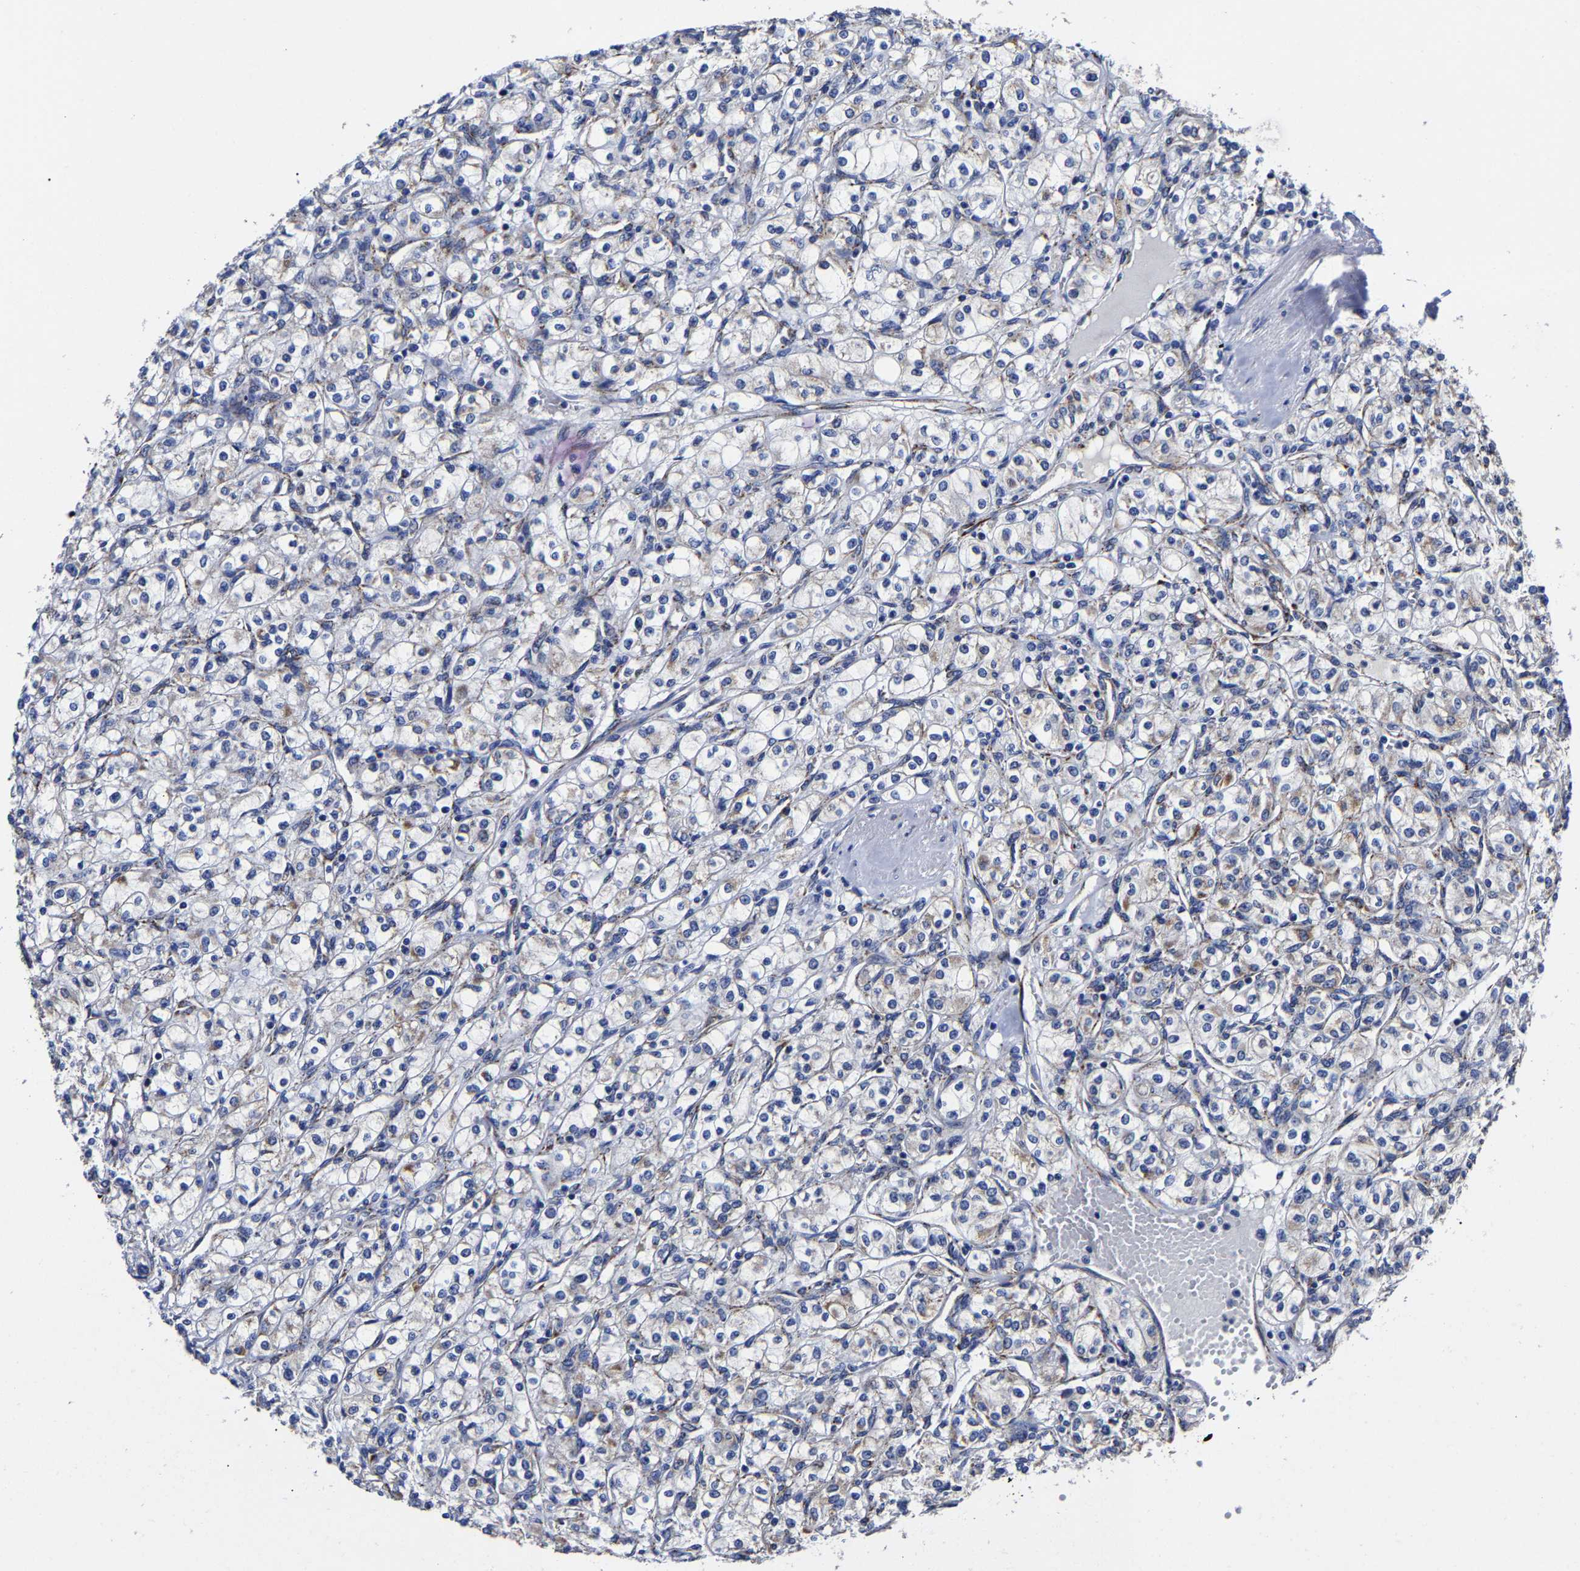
{"staining": {"intensity": "weak", "quantity": "<25%", "location": "cytoplasmic/membranous"}, "tissue": "renal cancer", "cell_type": "Tumor cells", "image_type": "cancer", "snomed": [{"axis": "morphology", "description": "Adenocarcinoma, NOS"}, {"axis": "topography", "description": "Kidney"}], "caption": "Protein analysis of renal adenocarcinoma reveals no significant staining in tumor cells.", "gene": "AASS", "patient": {"sex": "male", "age": 77}}